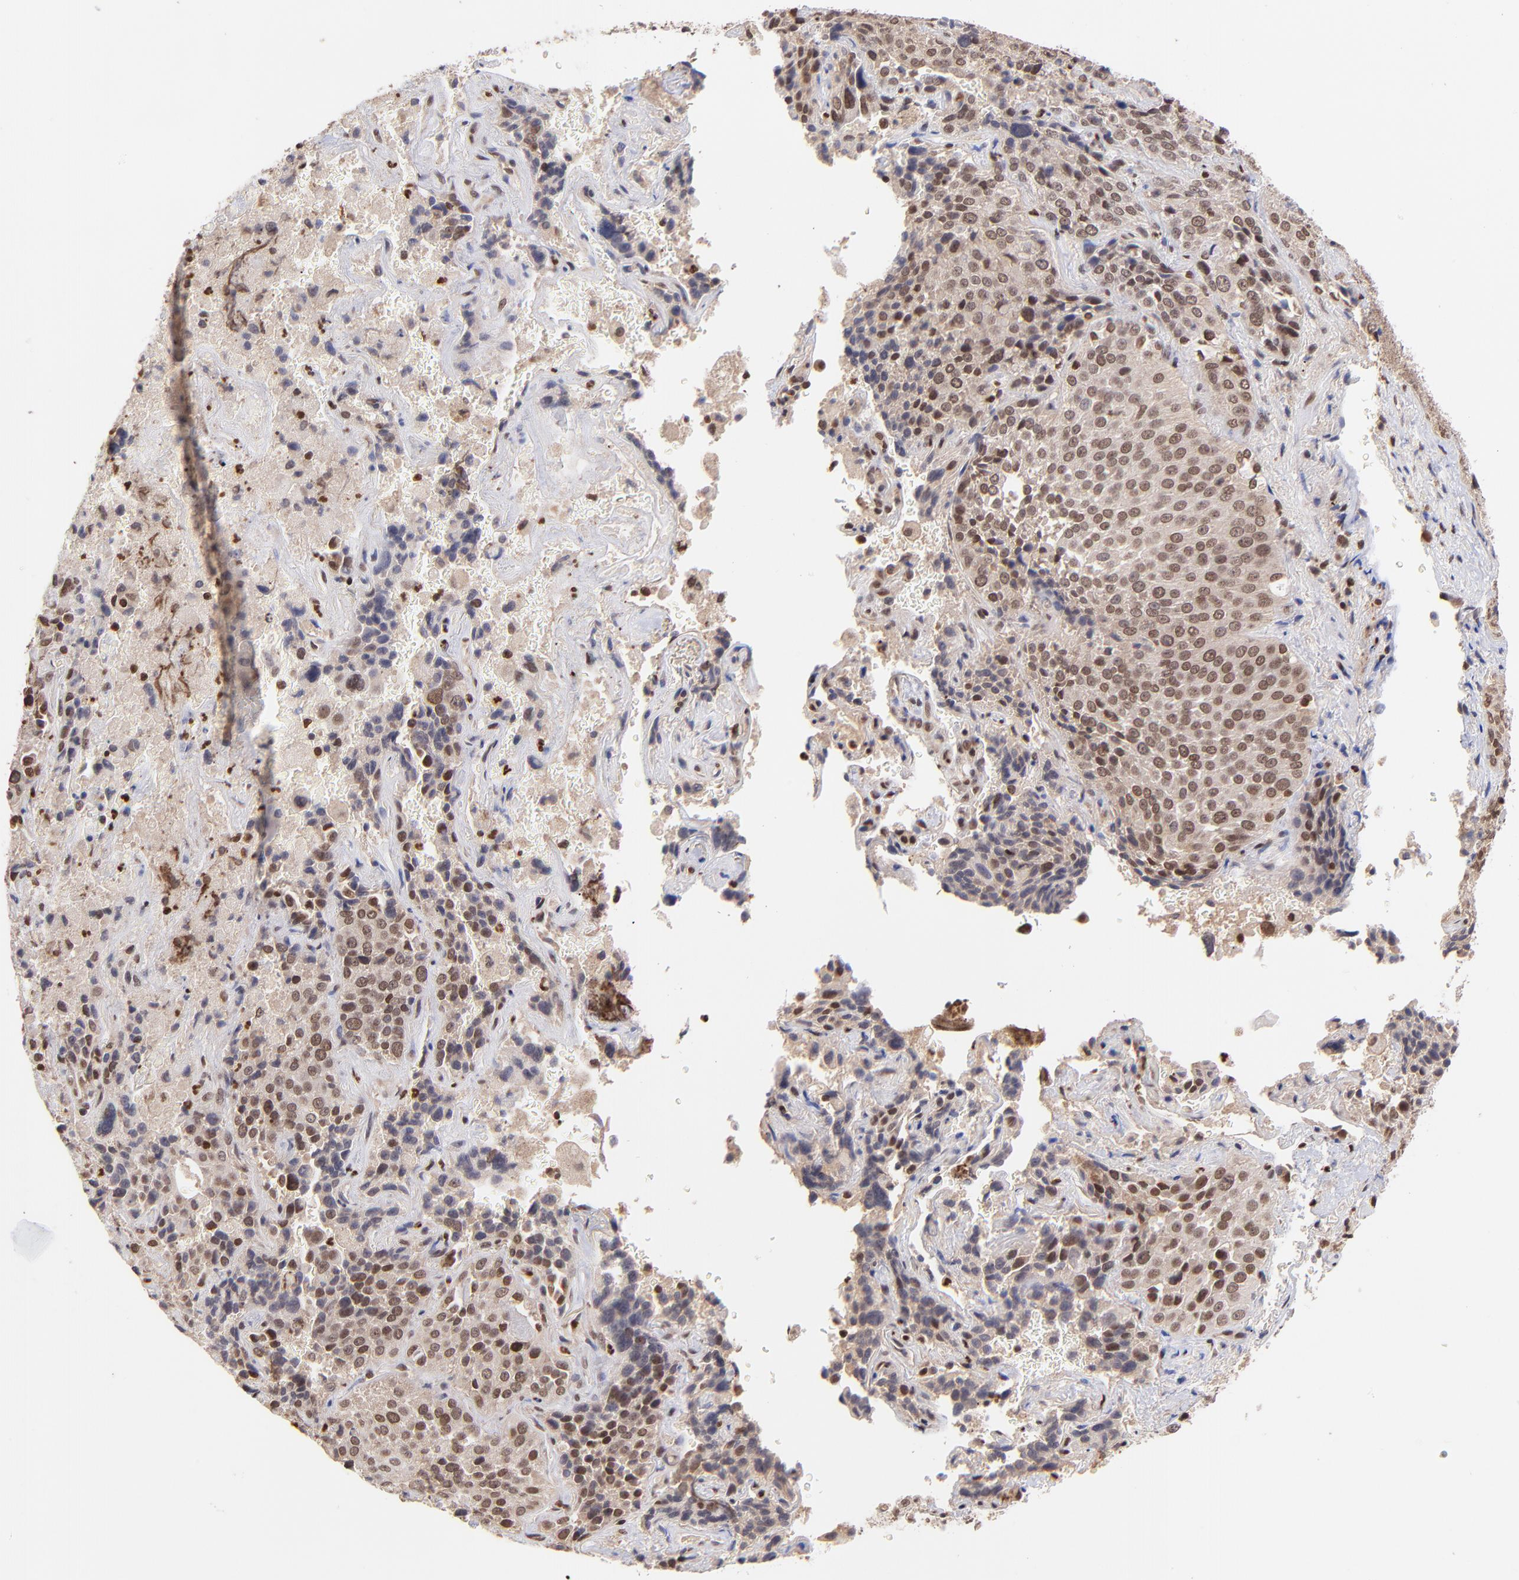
{"staining": {"intensity": "moderate", "quantity": ">75%", "location": "cytoplasmic/membranous,nuclear"}, "tissue": "lung cancer", "cell_type": "Tumor cells", "image_type": "cancer", "snomed": [{"axis": "morphology", "description": "Squamous cell carcinoma, NOS"}, {"axis": "topography", "description": "Lung"}], "caption": "Immunohistochemistry (IHC) of human lung squamous cell carcinoma reveals medium levels of moderate cytoplasmic/membranous and nuclear expression in about >75% of tumor cells.", "gene": "WDR25", "patient": {"sex": "male", "age": 54}}